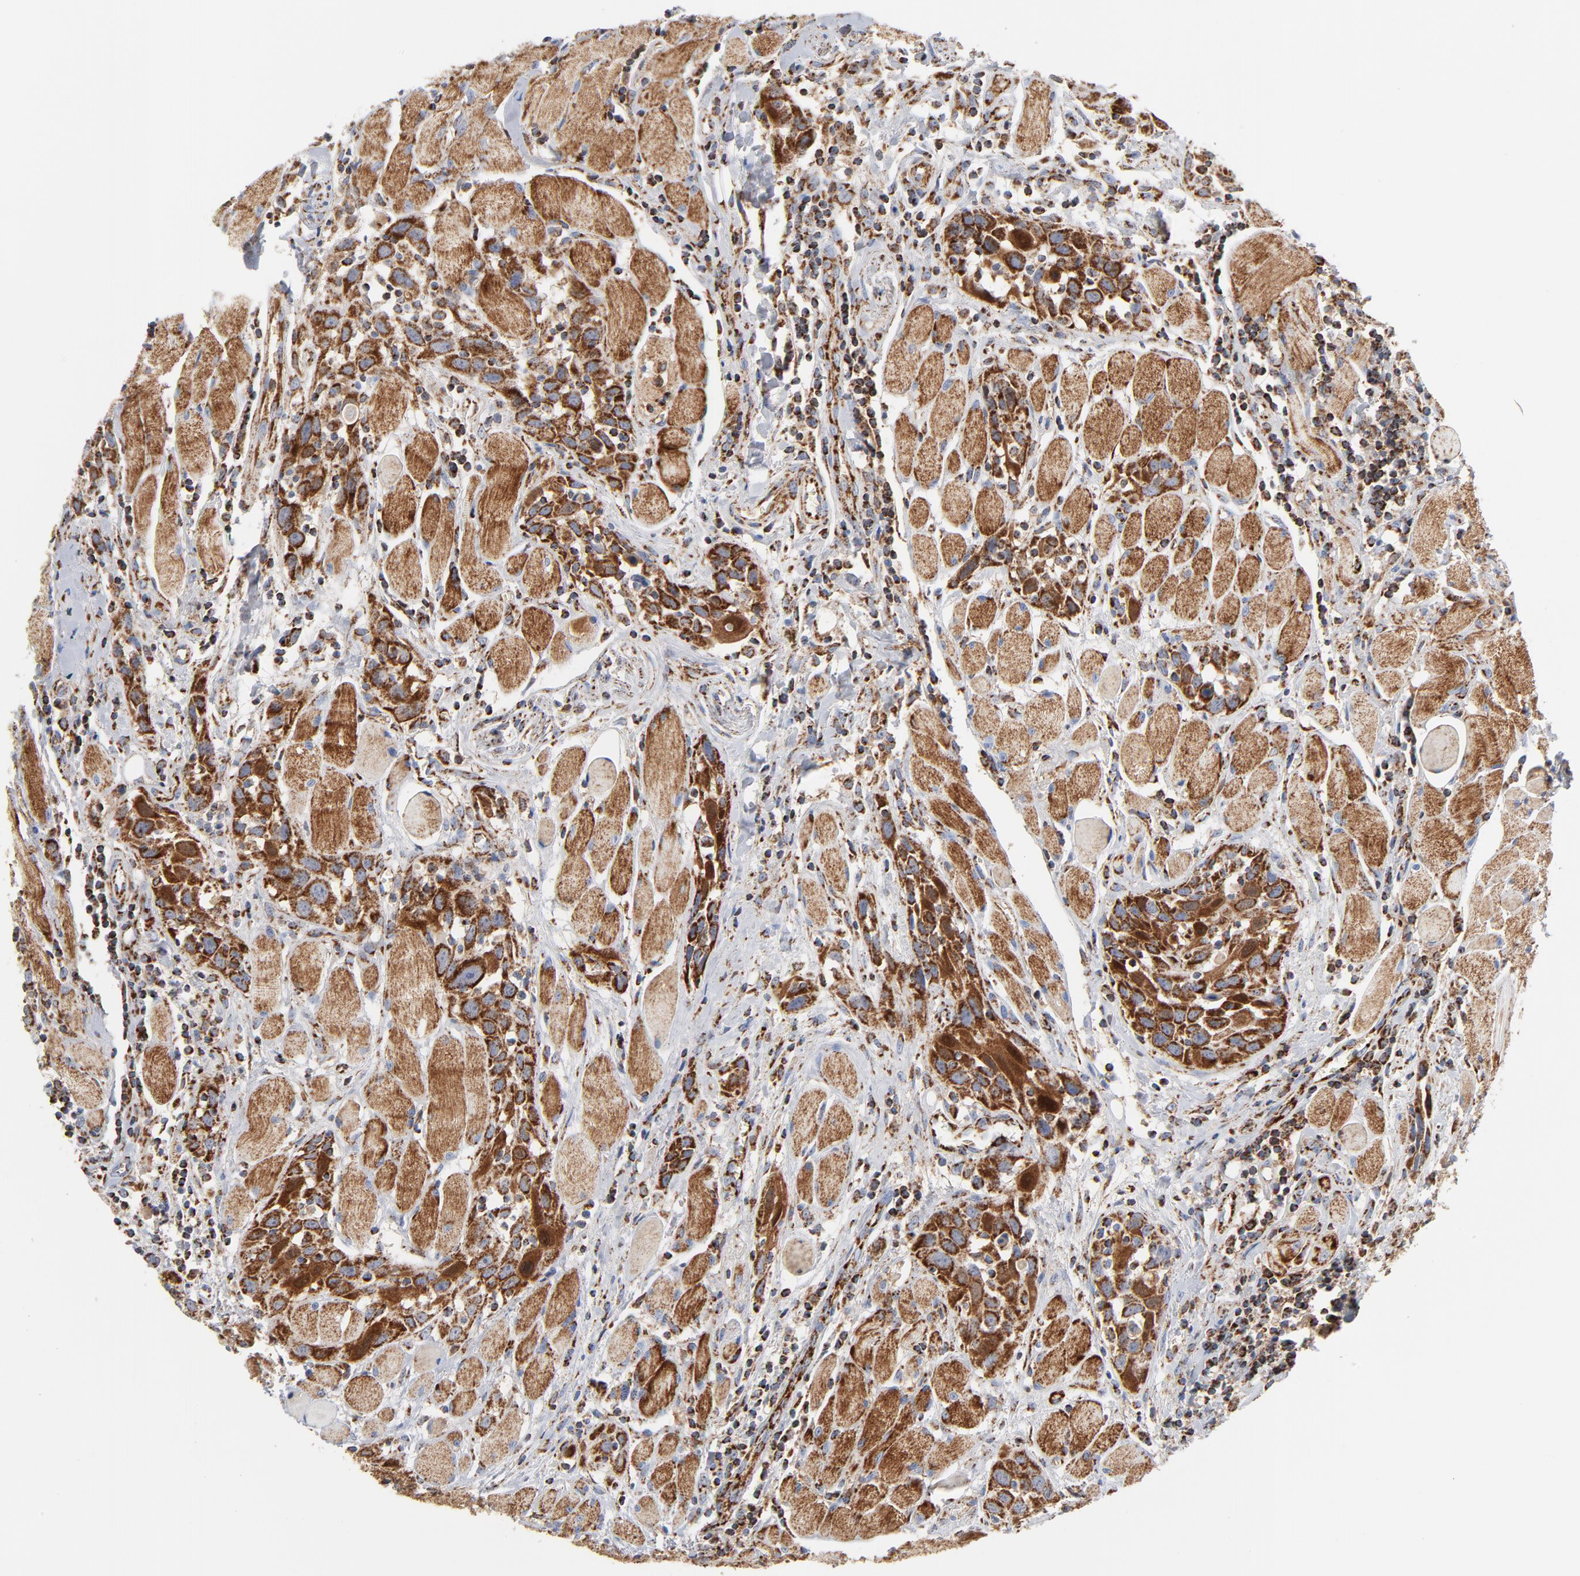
{"staining": {"intensity": "strong", "quantity": ">75%", "location": "cytoplasmic/membranous"}, "tissue": "head and neck cancer", "cell_type": "Tumor cells", "image_type": "cancer", "snomed": [{"axis": "morphology", "description": "Squamous cell carcinoma, NOS"}, {"axis": "topography", "description": "Oral tissue"}, {"axis": "topography", "description": "Head-Neck"}], "caption": "High-power microscopy captured an IHC photomicrograph of squamous cell carcinoma (head and neck), revealing strong cytoplasmic/membranous expression in about >75% of tumor cells.", "gene": "DIABLO", "patient": {"sex": "female", "age": 50}}